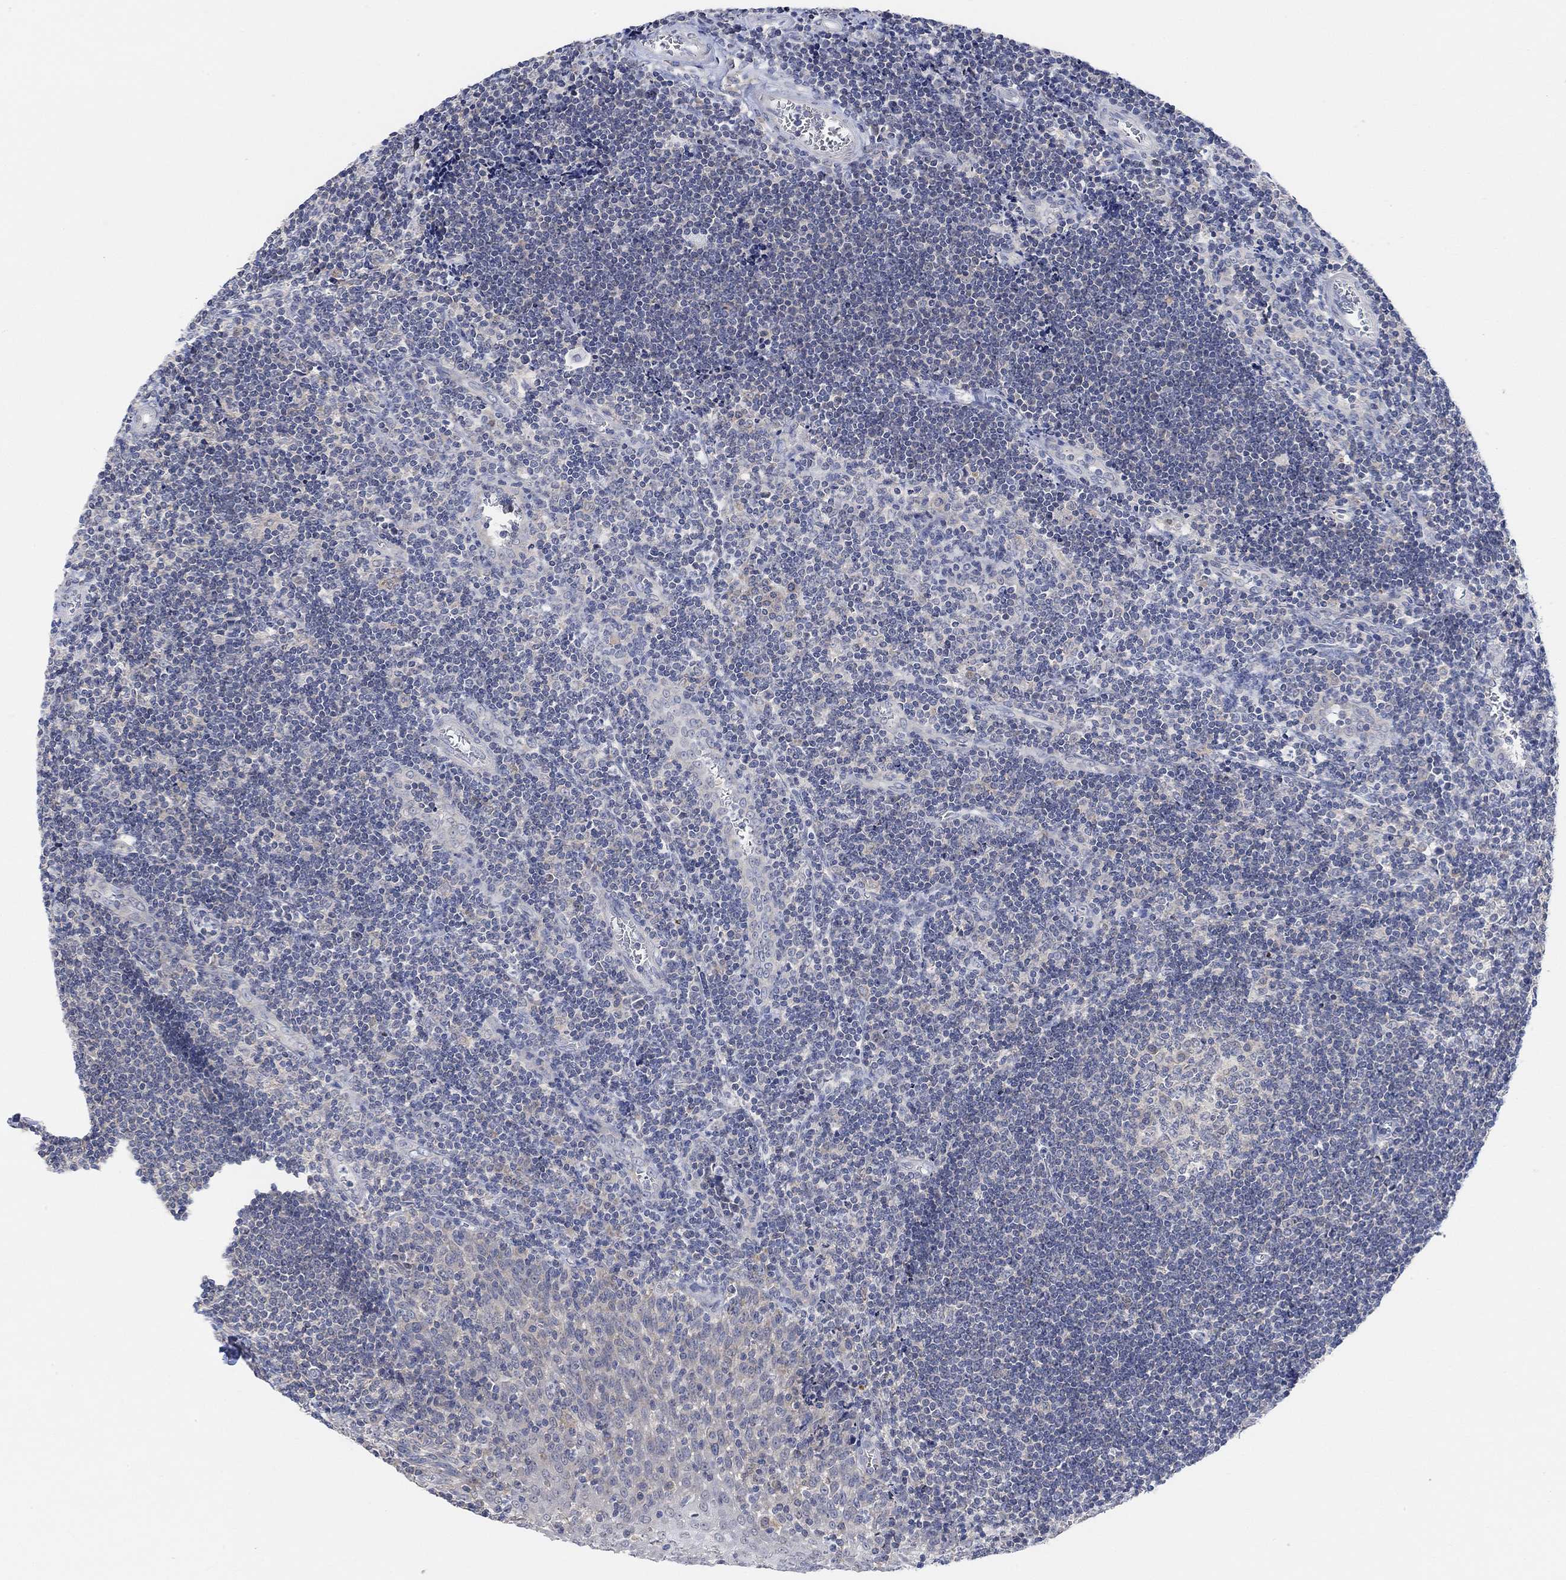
{"staining": {"intensity": "negative", "quantity": "none", "location": "none"}, "tissue": "tonsil", "cell_type": "Germinal center cells", "image_type": "normal", "snomed": [{"axis": "morphology", "description": "Normal tissue, NOS"}, {"axis": "topography", "description": "Tonsil"}], "caption": "There is no significant staining in germinal center cells of tonsil.", "gene": "RIMS1", "patient": {"sex": "male", "age": 33}}